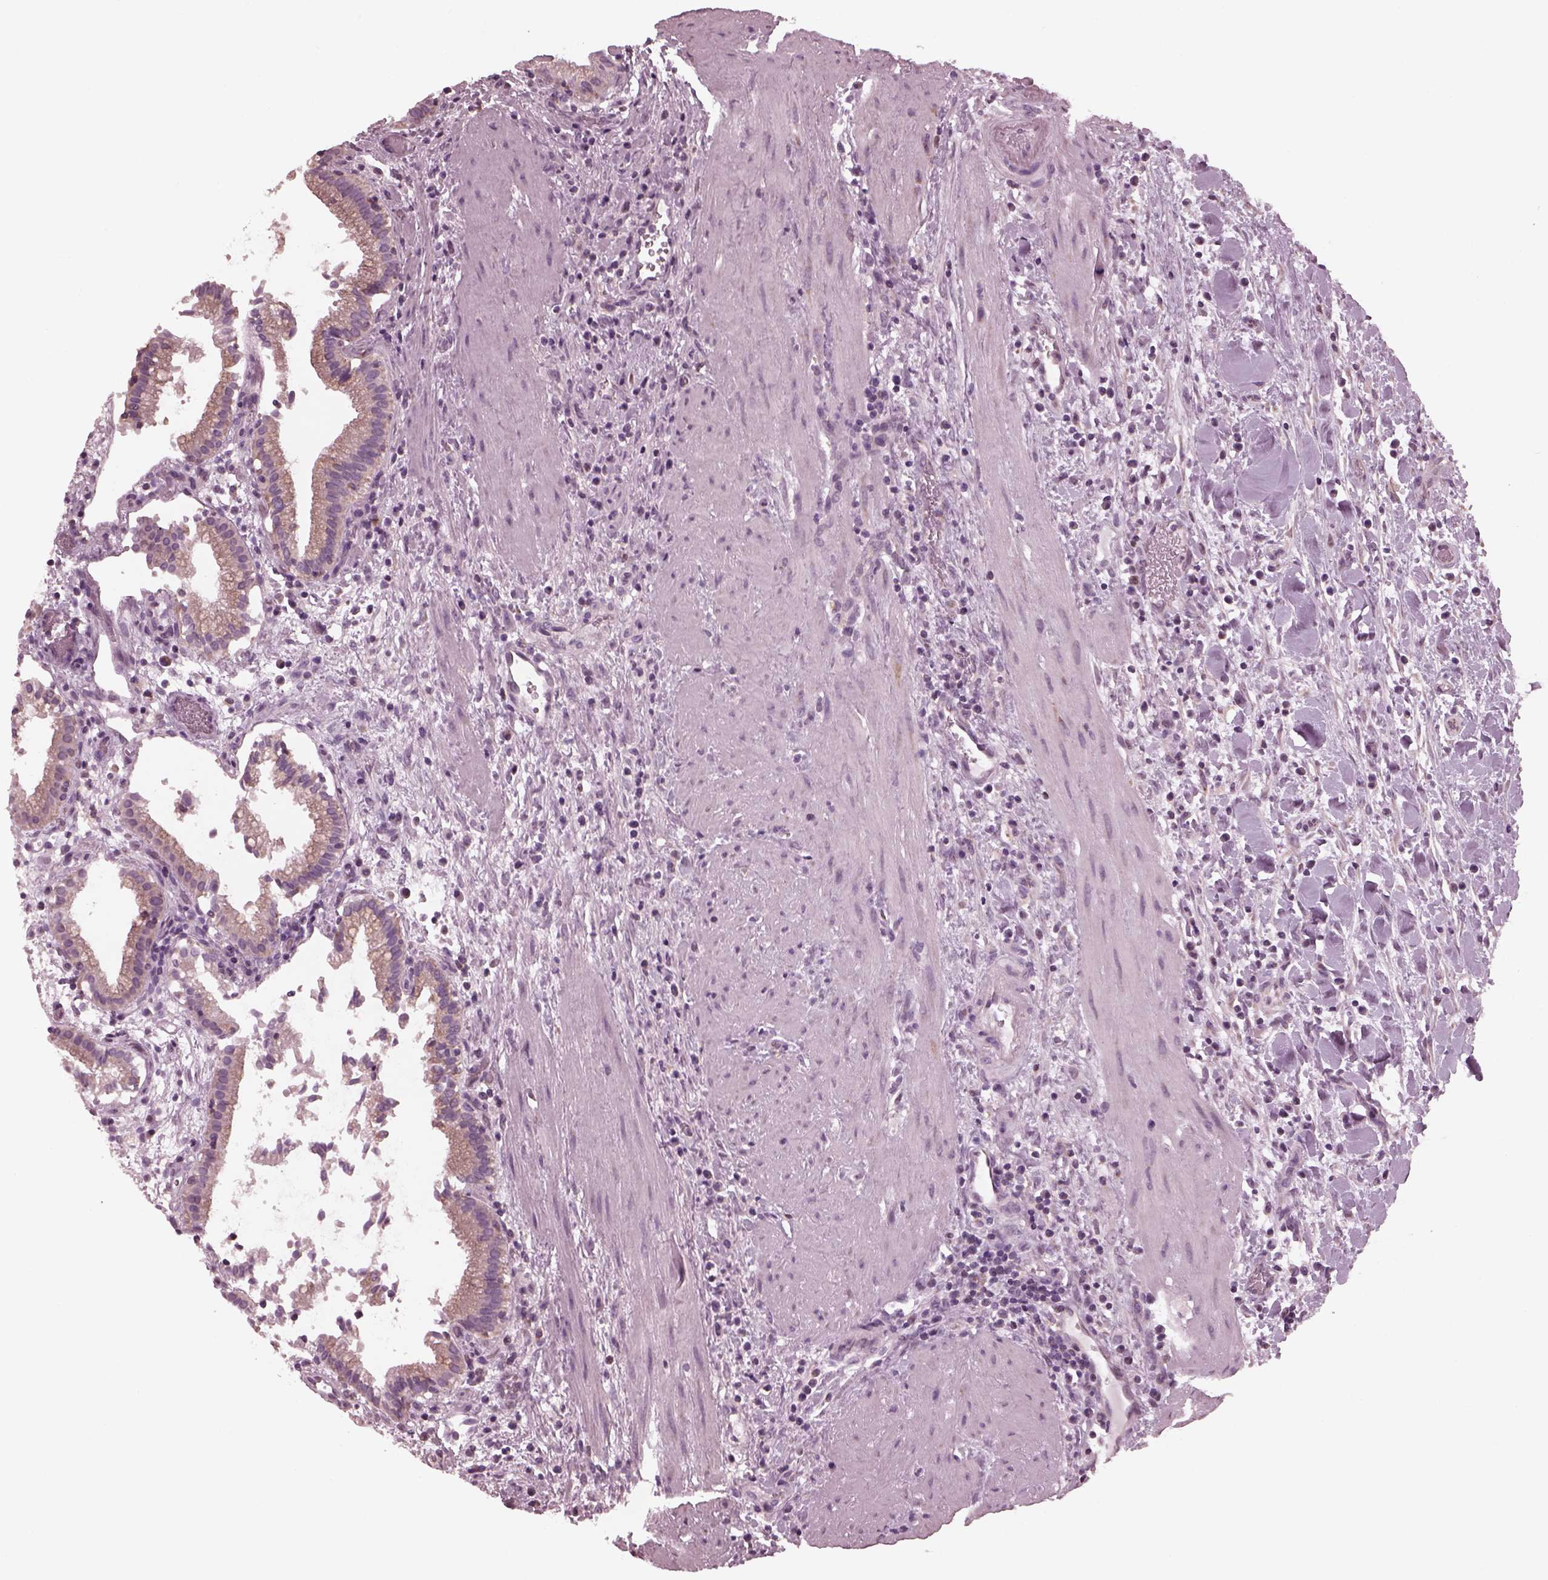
{"staining": {"intensity": "weak", "quantity": "25%-75%", "location": "cytoplasmic/membranous"}, "tissue": "gallbladder", "cell_type": "Glandular cells", "image_type": "normal", "snomed": [{"axis": "morphology", "description": "Normal tissue, NOS"}, {"axis": "topography", "description": "Gallbladder"}], "caption": "High-magnification brightfield microscopy of normal gallbladder stained with DAB (3,3'-diaminobenzidine) (brown) and counterstained with hematoxylin (blue). glandular cells exhibit weak cytoplasmic/membranous staining is present in approximately25%-75% of cells.", "gene": "CELSR3", "patient": {"sex": "male", "age": 42}}